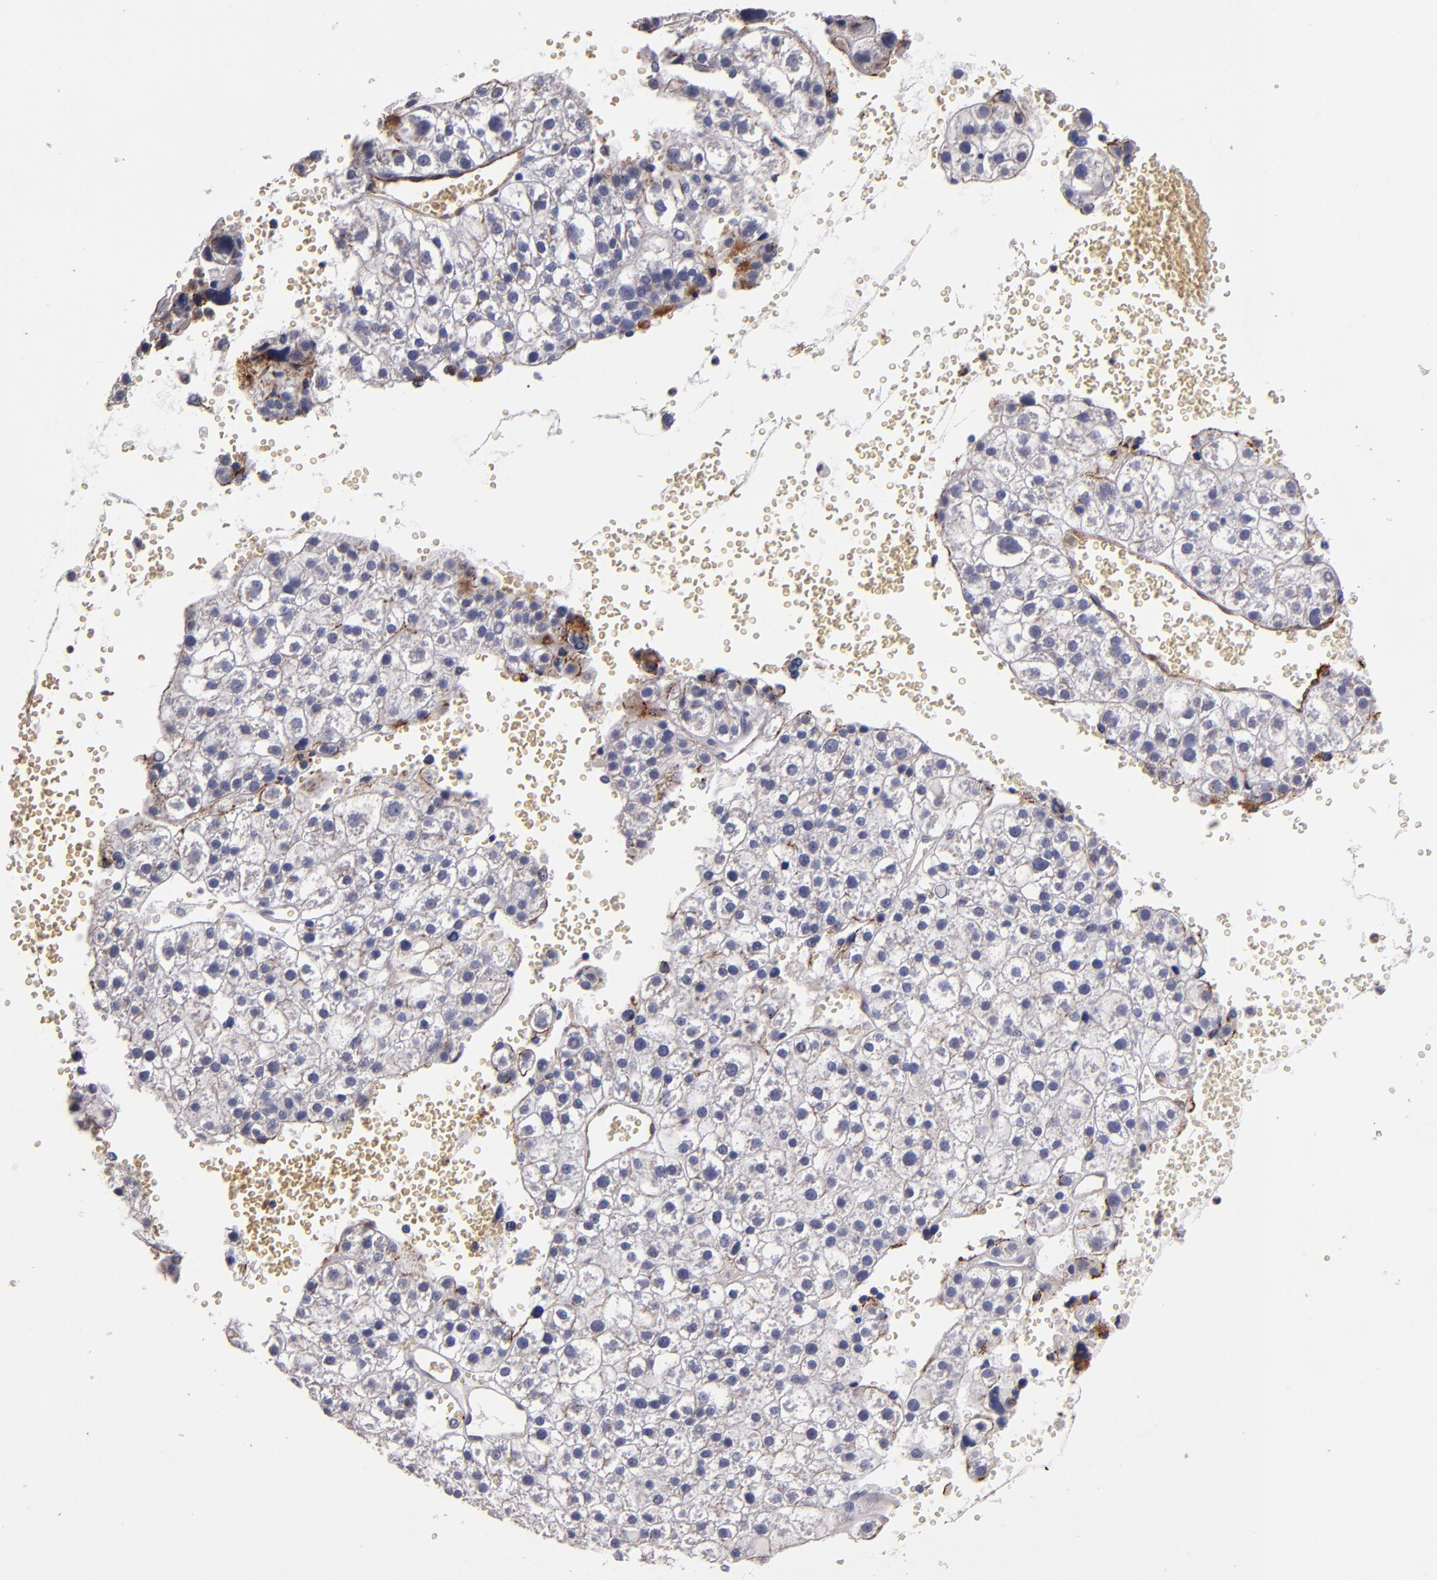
{"staining": {"intensity": "moderate", "quantity": "25%-75%", "location": "cytoplasmic/membranous"}, "tissue": "liver cancer", "cell_type": "Tumor cells", "image_type": "cancer", "snomed": [{"axis": "morphology", "description": "Carcinoma, Hepatocellular, NOS"}, {"axis": "topography", "description": "Liver"}], "caption": "Moderate cytoplasmic/membranous positivity is present in approximately 25%-75% of tumor cells in liver hepatocellular carcinoma.", "gene": "CLDN5", "patient": {"sex": "female", "age": 85}}